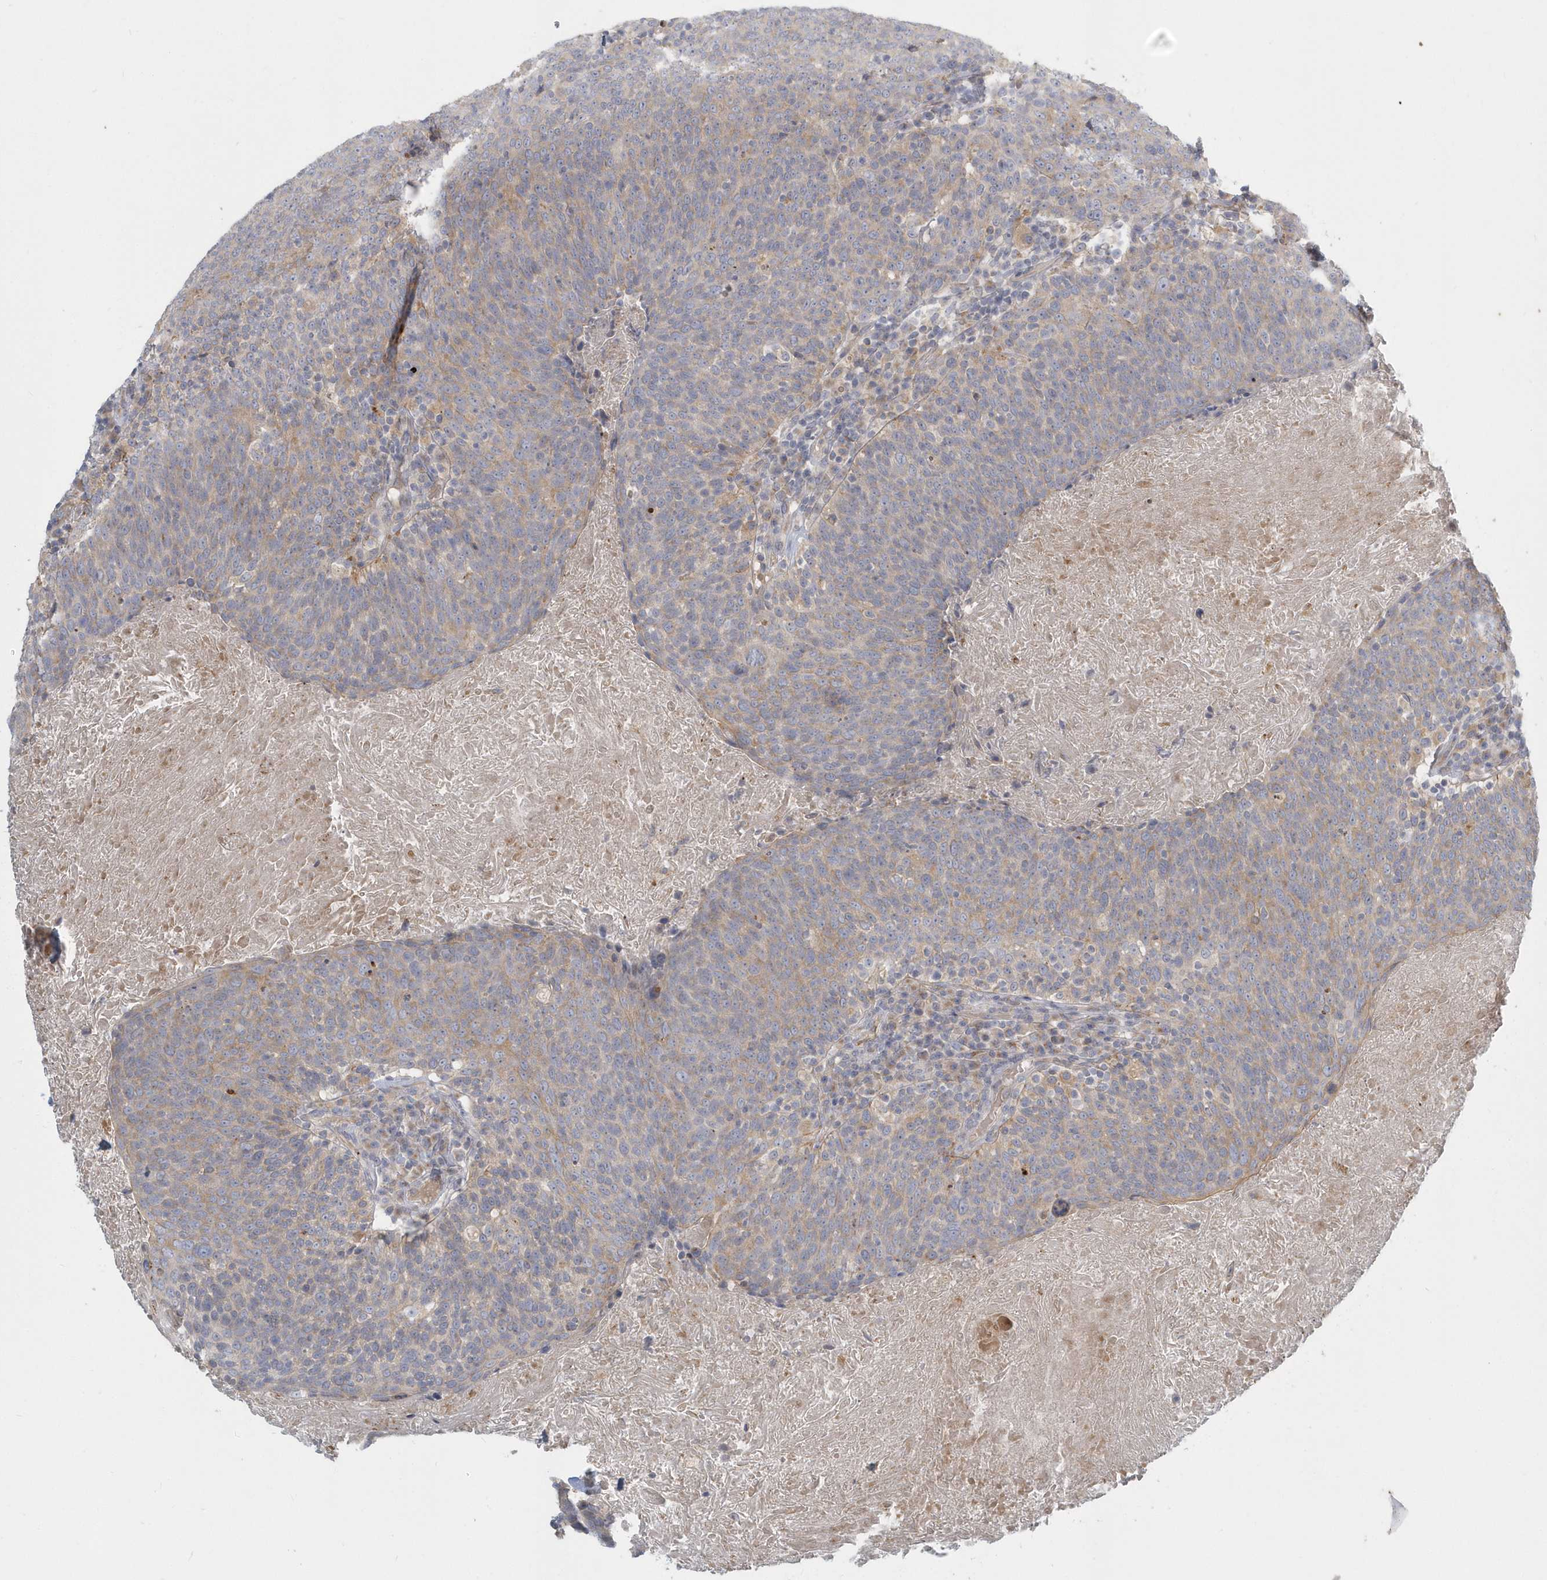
{"staining": {"intensity": "moderate", "quantity": "25%-75%", "location": "cytoplasmic/membranous"}, "tissue": "head and neck cancer", "cell_type": "Tumor cells", "image_type": "cancer", "snomed": [{"axis": "morphology", "description": "Squamous cell carcinoma, NOS"}, {"axis": "morphology", "description": "Squamous cell carcinoma, metastatic, NOS"}, {"axis": "topography", "description": "Lymph node"}, {"axis": "topography", "description": "Head-Neck"}], "caption": "Head and neck cancer was stained to show a protein in brown. There is medium levels of moderate cytoplasmic/membranous staining in approximately 25%-75% of tumor cells.", "gene": "NAPB", "patient": {"sex": "male", "age": 62}}